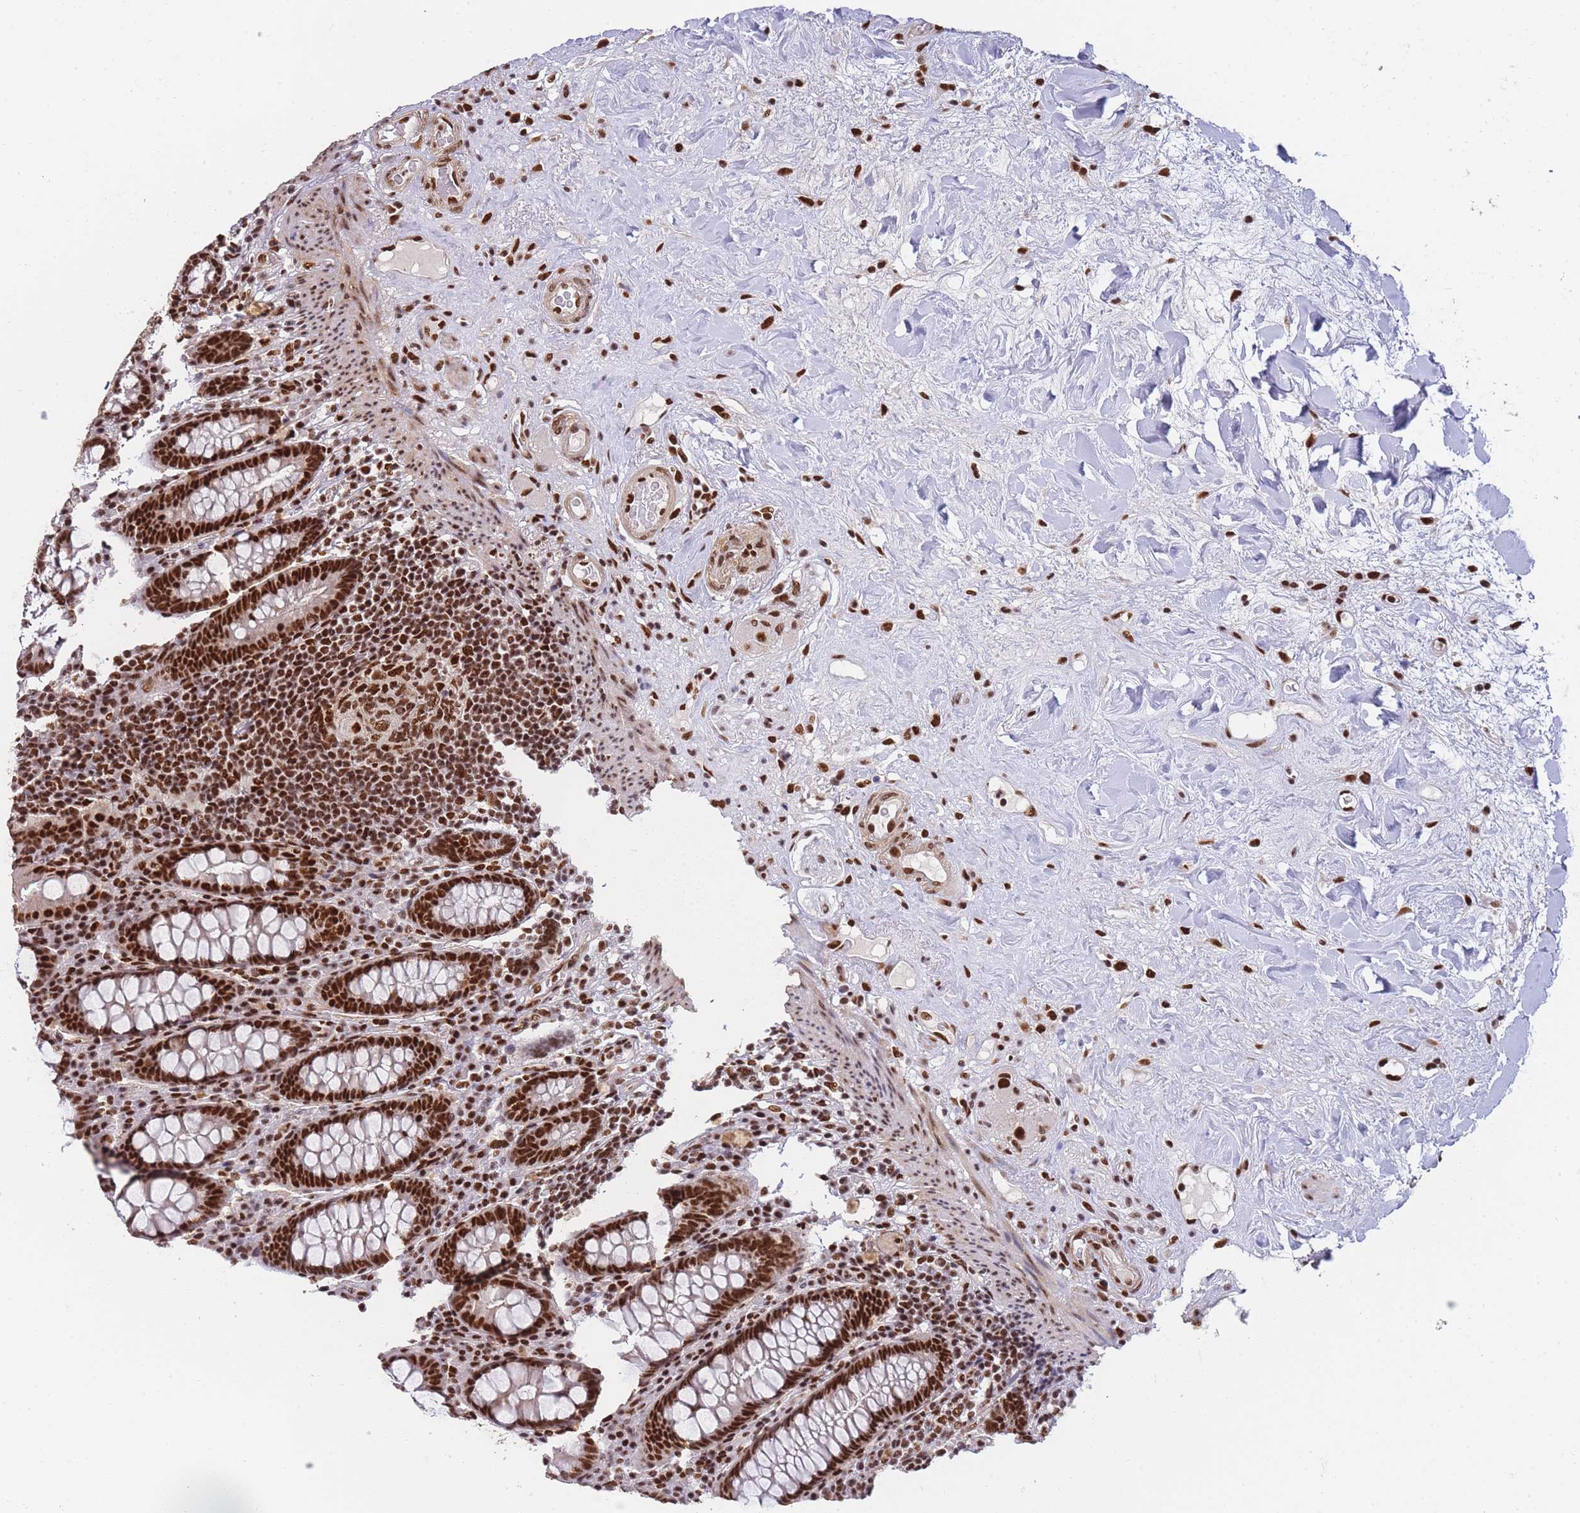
{"staining": {"intensity": "strong", "quantity": ">75%", "location": "nuclear"}, "tissue": "colon", "cell_type": "Endothelial cells", "image_type": "normal", "snomed": [{"axis": "morphology", "description": "Normal tissue, NOS"}, {"axis": "topography", "description": "Colon"}], "caption": "Colon stained for a protein demonstrates strong nuclear positivity in endothelial cells.", "gene": "PRKDC", "patient": {"sex": "female", "age": 79}}